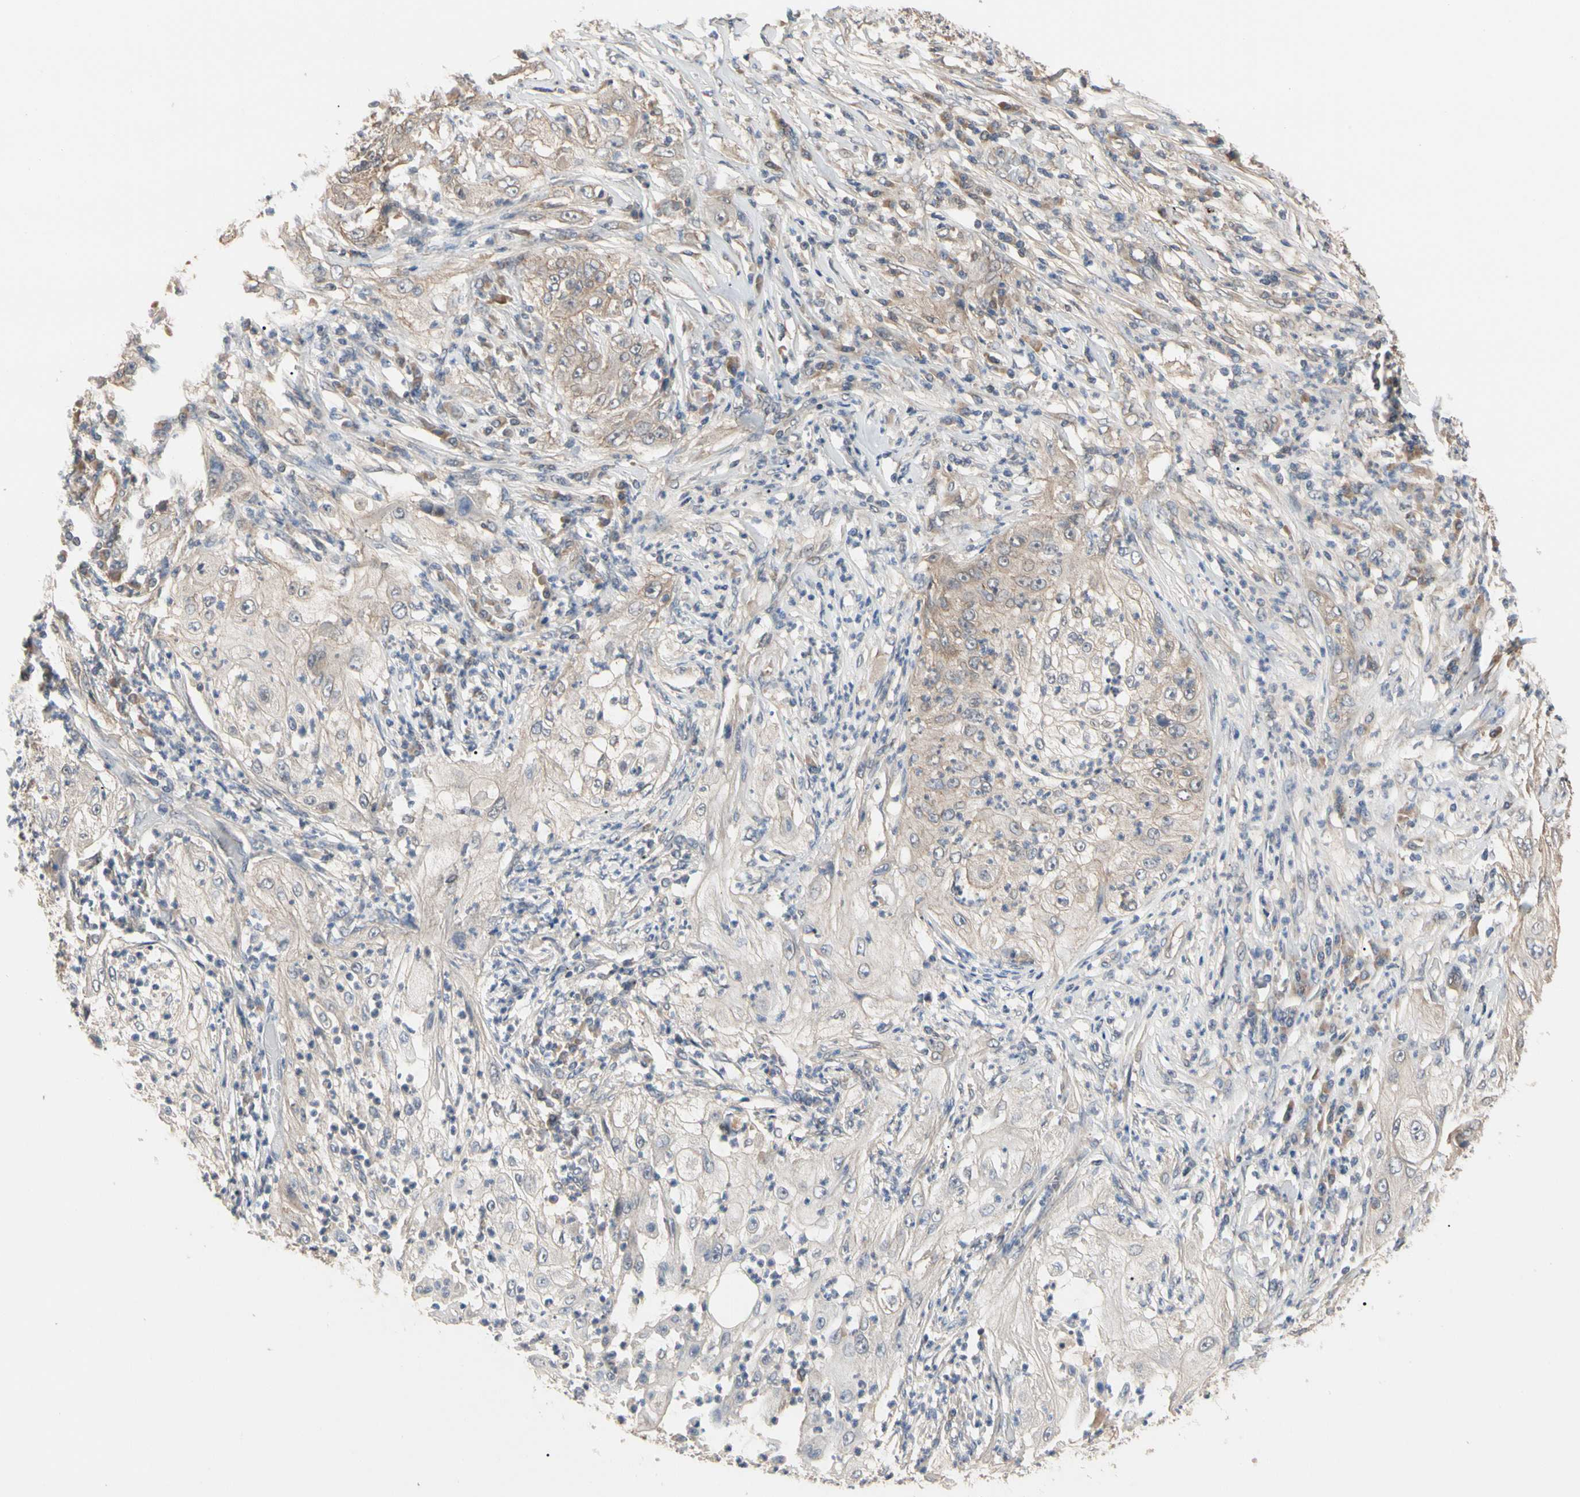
{"staining": {"intensity": "moderate", "quantity": "25%-75%", "location": "cytoplasmic/membranous"}, "tissue": "lung cancer", "cell_type": "Tumor cells", "image_type": "cancer", "snomed": [{"axis": "morphology", "description": "Inflammation, NOS"}, {"axis": "morphology", "description": "Squamous cell carcinoma, NOS"}, {"axis": "topography", "description": "Lymph node"}, {"axis": "topography", "description": "Soft tissue"}, {"axis": "topography", "description": "Lung"}], "caption": "Lung cancer (squamous cell carcinoma) stained for a protein (brown) shows moderate cytoplasmic/membranous positive staining in about 25%-75% of tumor cells.", "gene": "DPP8", "patient": {"sex": "male", "age": 66}}